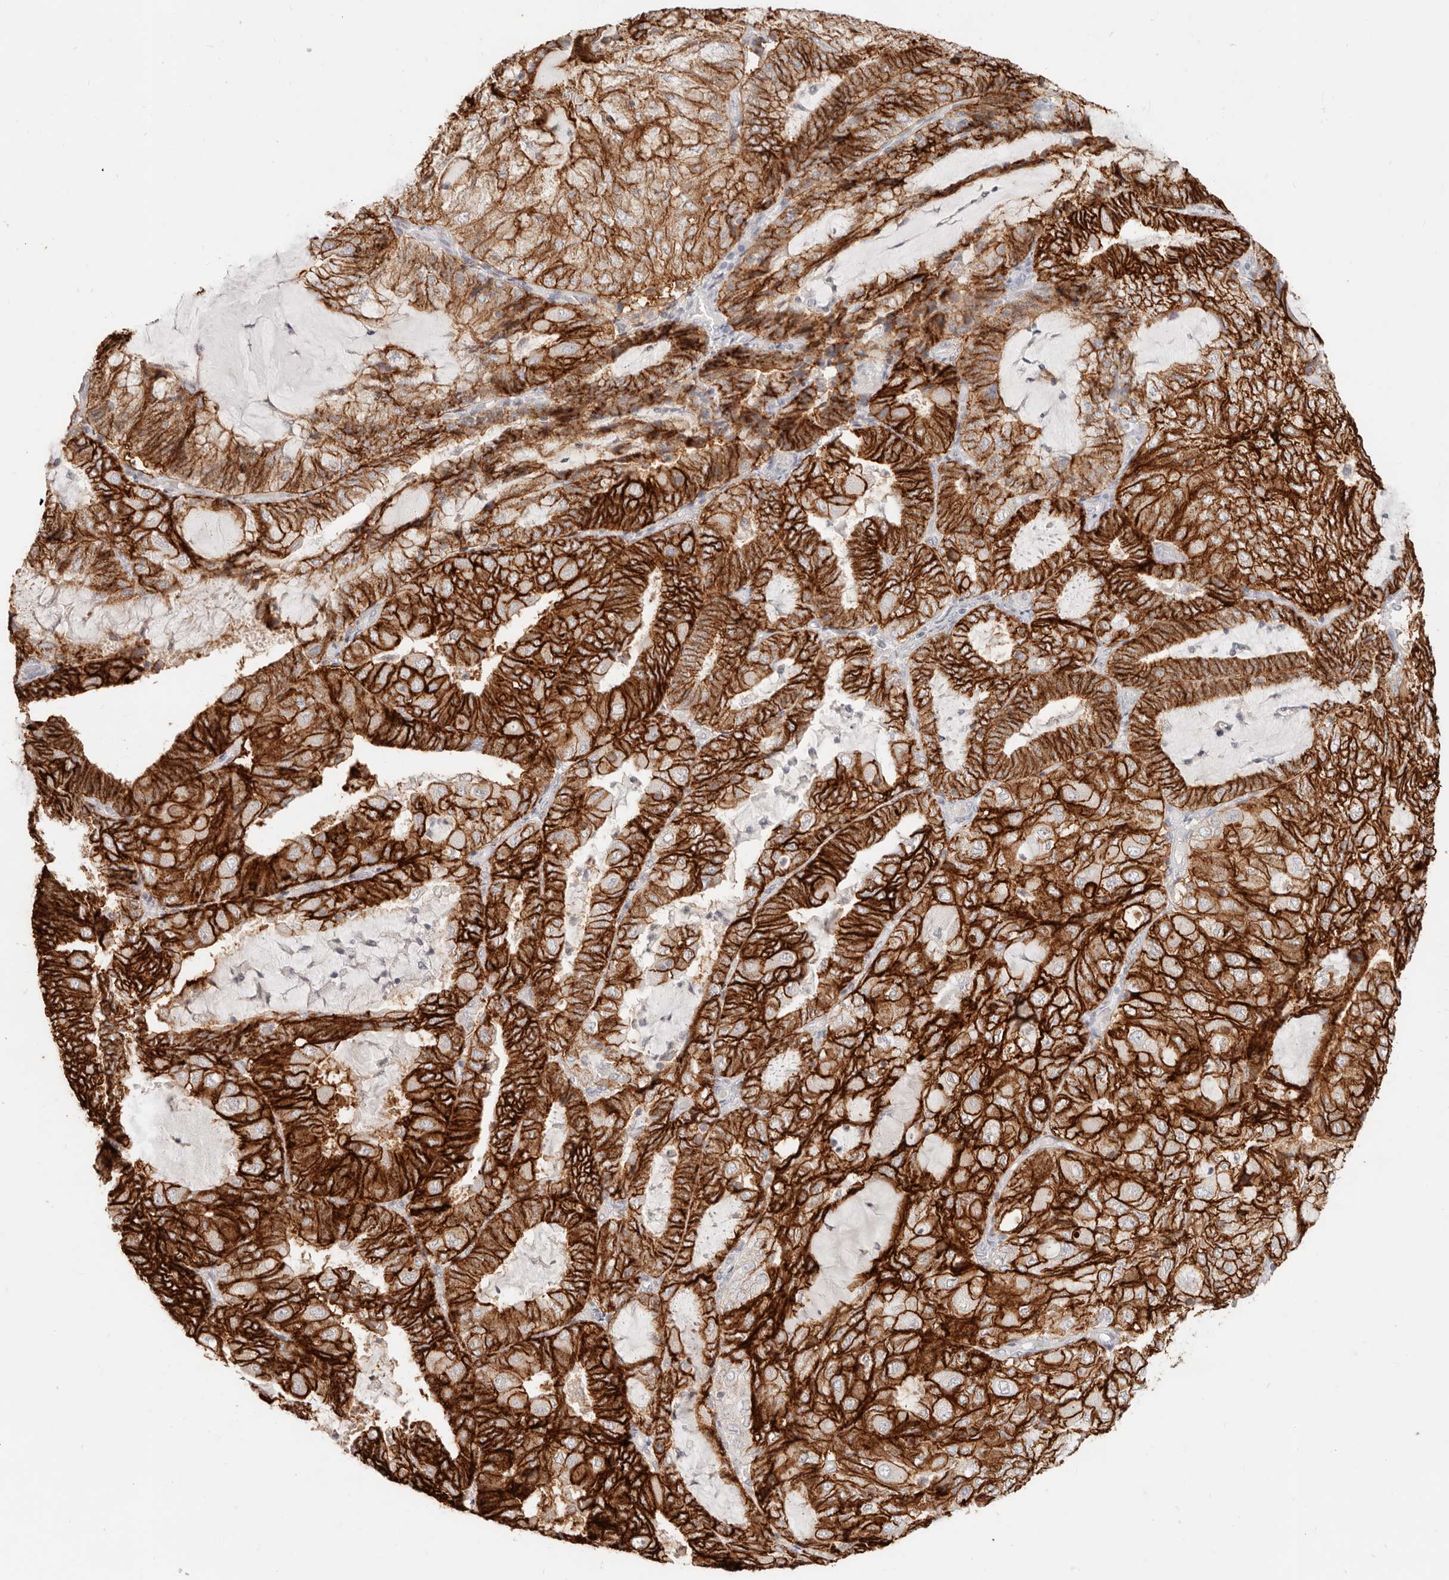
{"staining": {"intensity": "strong", "quantity": ">75%", "location": "cytoplasmic/membranous"}, "tissue": "endometrial cancer", "cell_type": "Tumor cells", "image_type": "cancer", "snomed": [{"axis": "morphology", "description": "Adenocarcinoma, NOS"}, {"axis": "topography", "description": "Endometrium"}], "caption": "Protein analysis of endometrial cancer (adenocarcinoma) tissue displays strong cytoplasmic/membranous positivity in approximately >75% of tumor cells.", "gene": "EPCAM", "patient": {"sex": "female", "age": 81}}